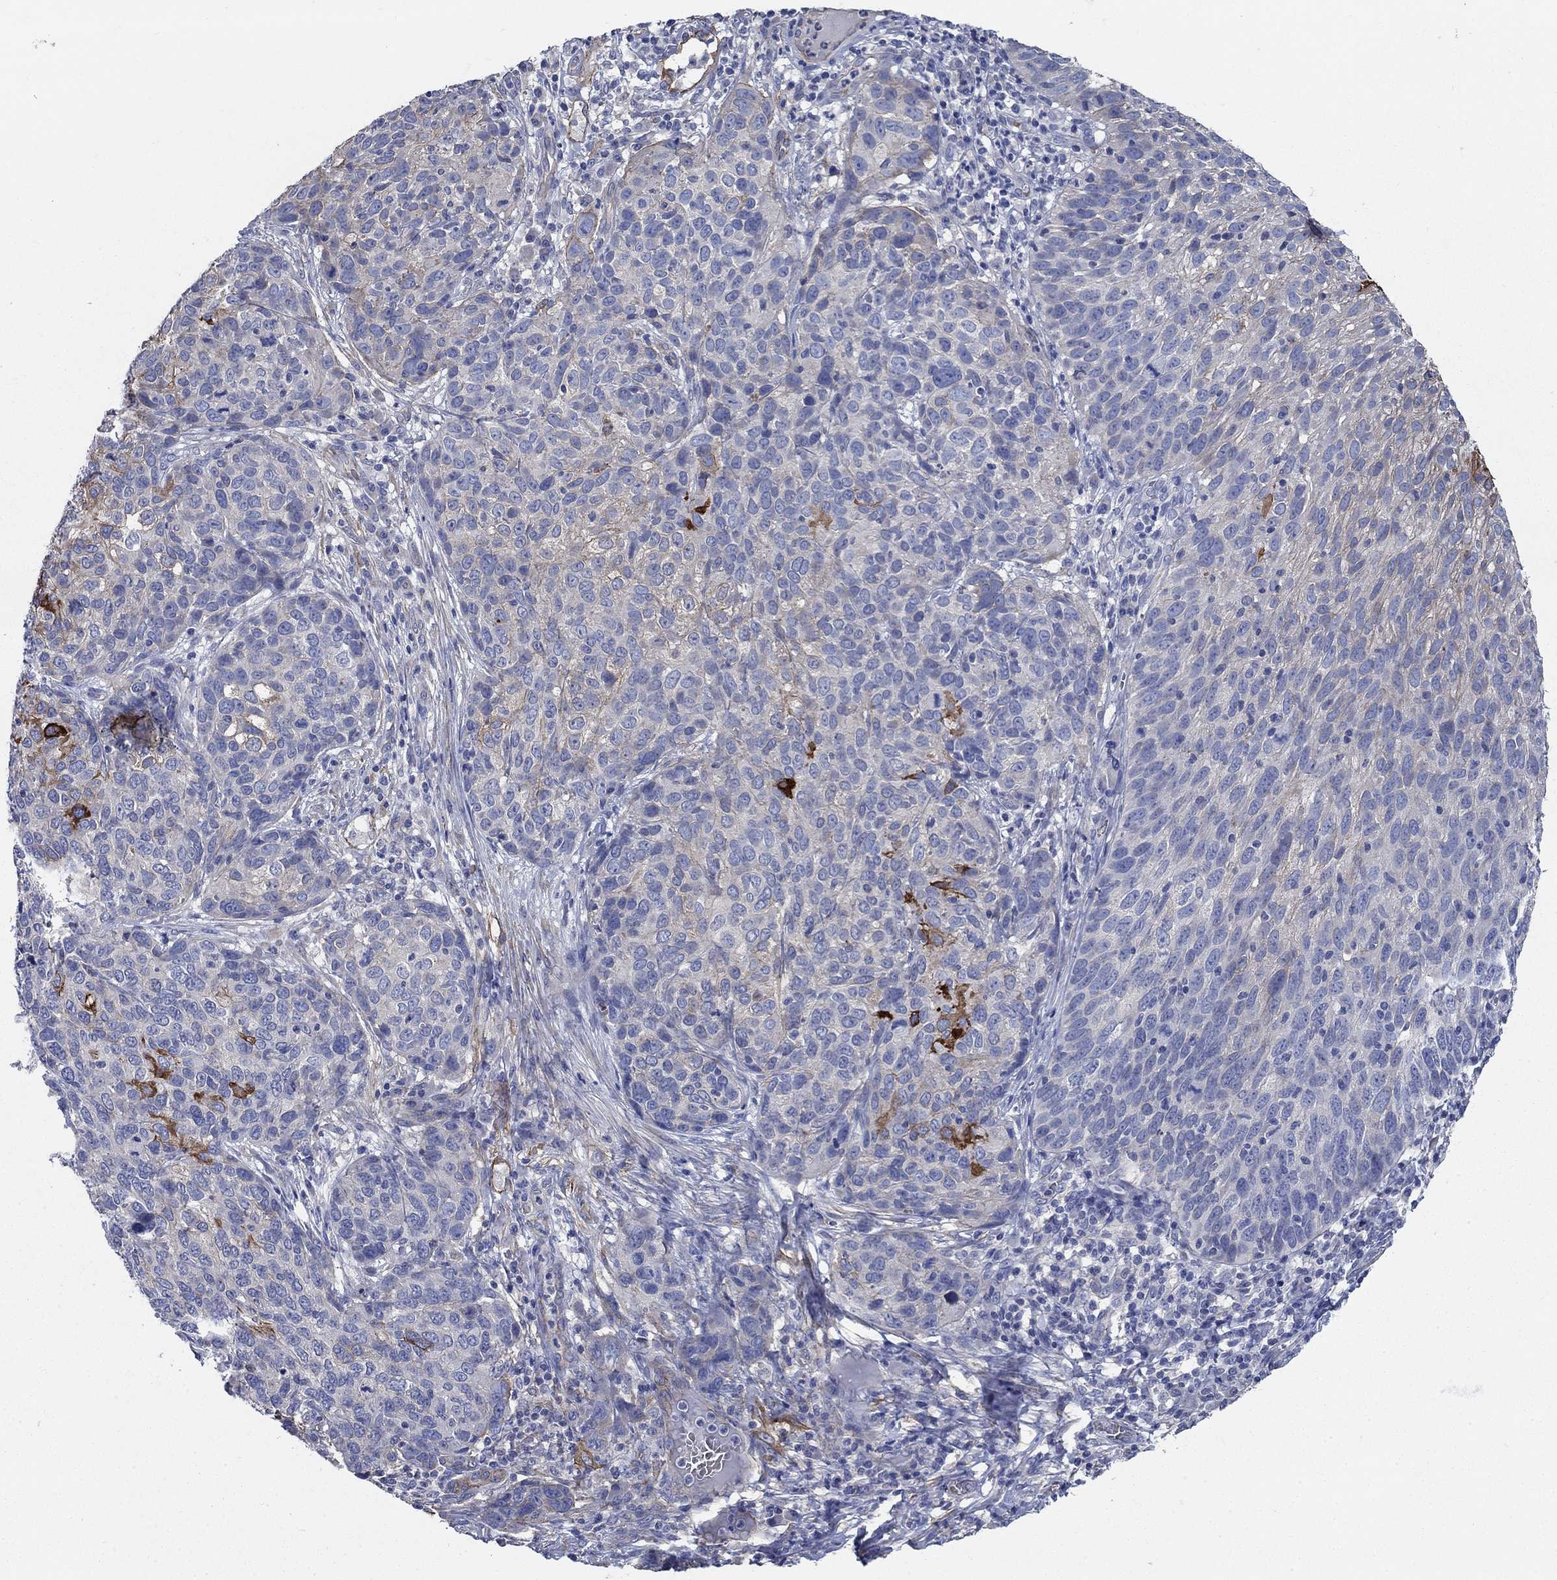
{"staining": {"intensity": "negative", "quantity": "none", "location": "none"}, "tissue": "skin cancer", "cell_type": "Tumor cells", "image_type": "cancer", "snomed": [{"axis": "morphology", "description": "Squamous cell carcinoma, NOS"}, {"axis": "topography", "description": "Skin"}], "caption": "A micrograph of human squamous cell carcinoma (skin) is negative for staining in tumor cells.", "gene": "FLNC", "patient": {"sex": "male", "age": 92}}